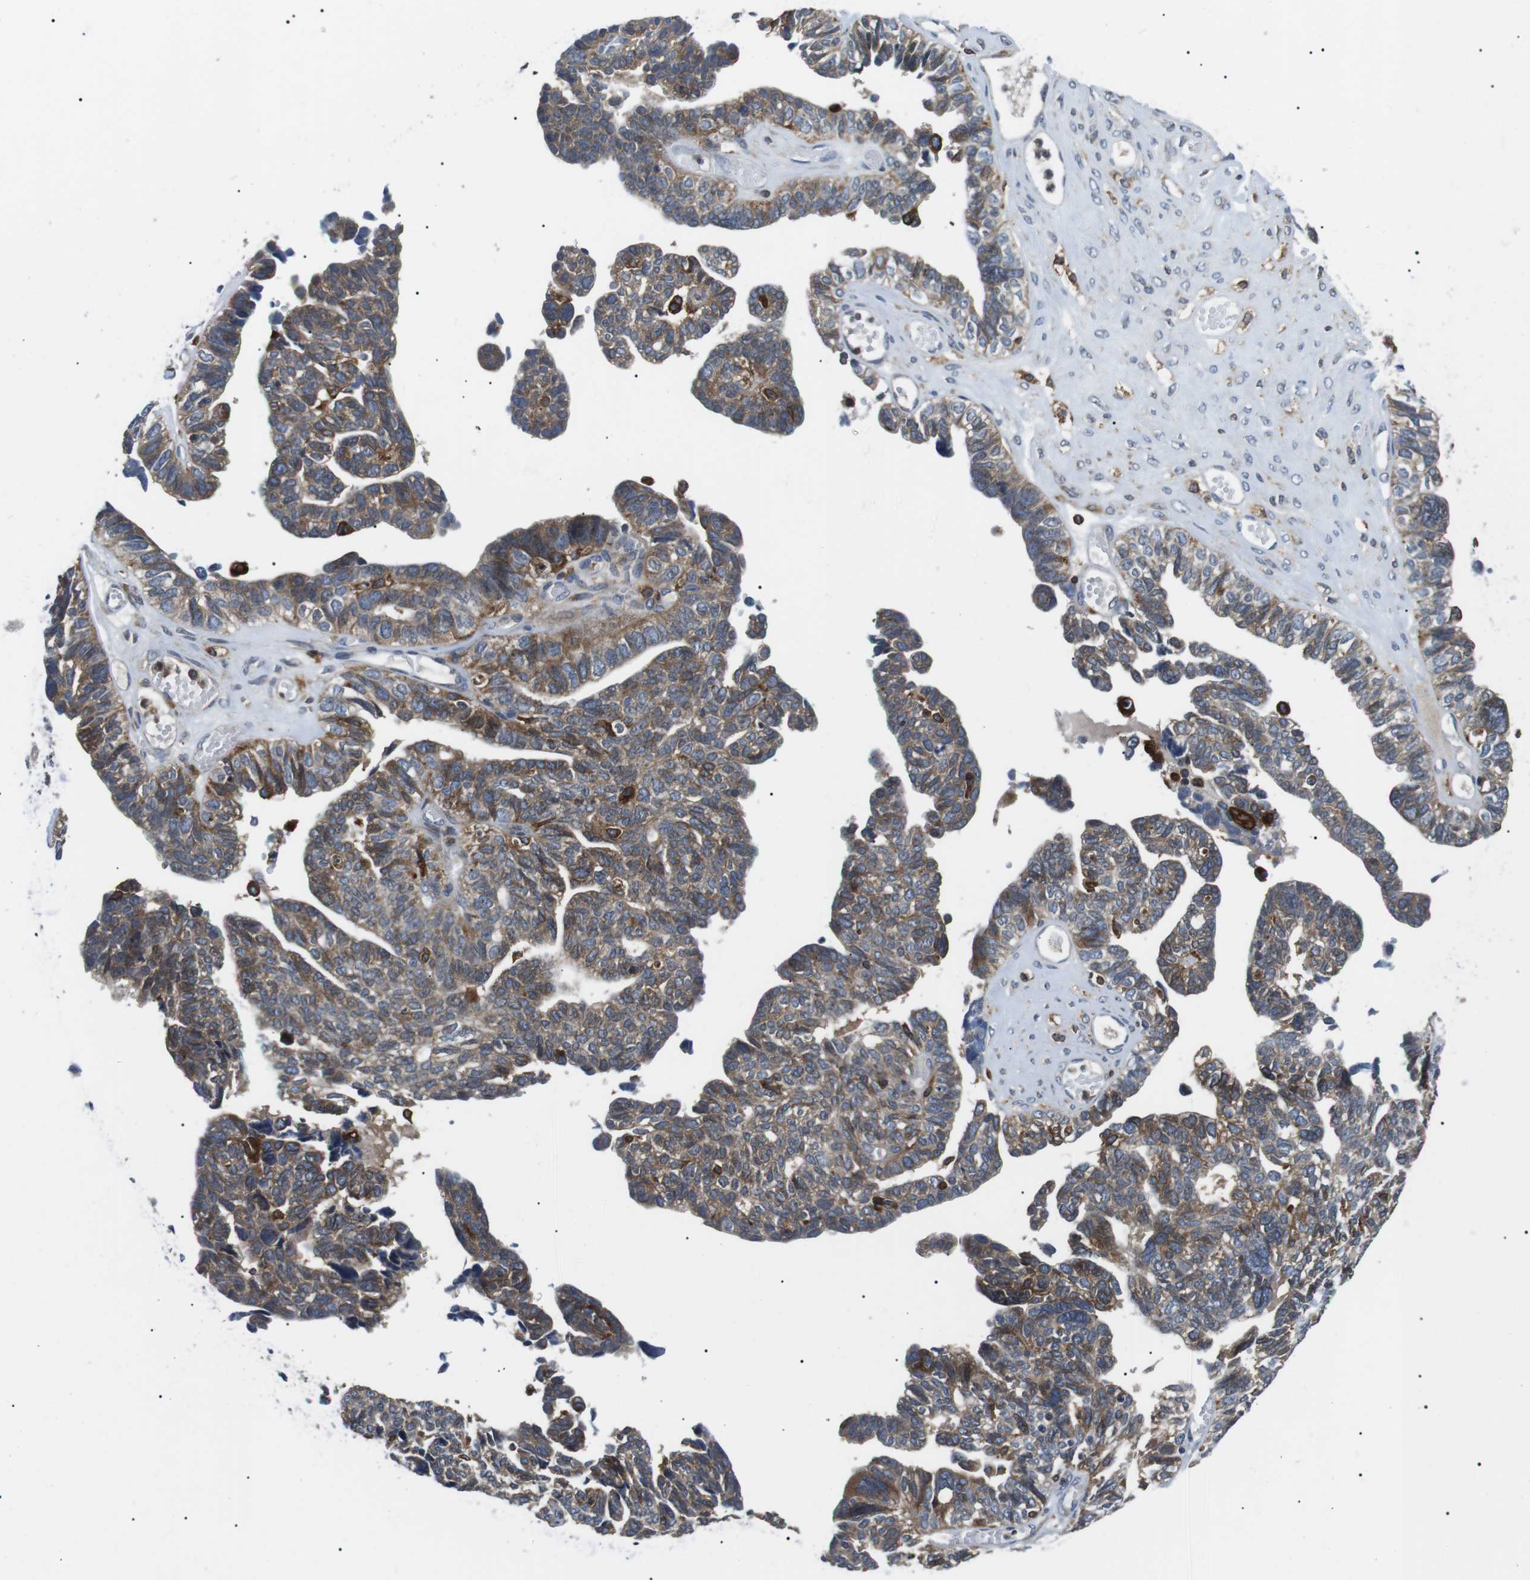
{"staining": {"intensity": "moderate", "quantity": ">75%", "location": "cytoplasmic/membranous"}, "tissue": "ovarian cancer", "cell_type": "Tumor cells", "image_type": "cancer", "snomed": [{"axis": "morphology", "description": "Cystadenocarcinoma, serous, NOS"}, {"axis": "topography", "description": "Ovary"}], "caption": "This is a histology image of immunohistochemistry (IHC) staining of ovarian cancer (serous cystadenocarcinoma), which shows moderate expression in the cytoplasmic/membranous of tumor cells.", "gene": "RAB9A", "patient": {"sex": "female", "age": 79}}